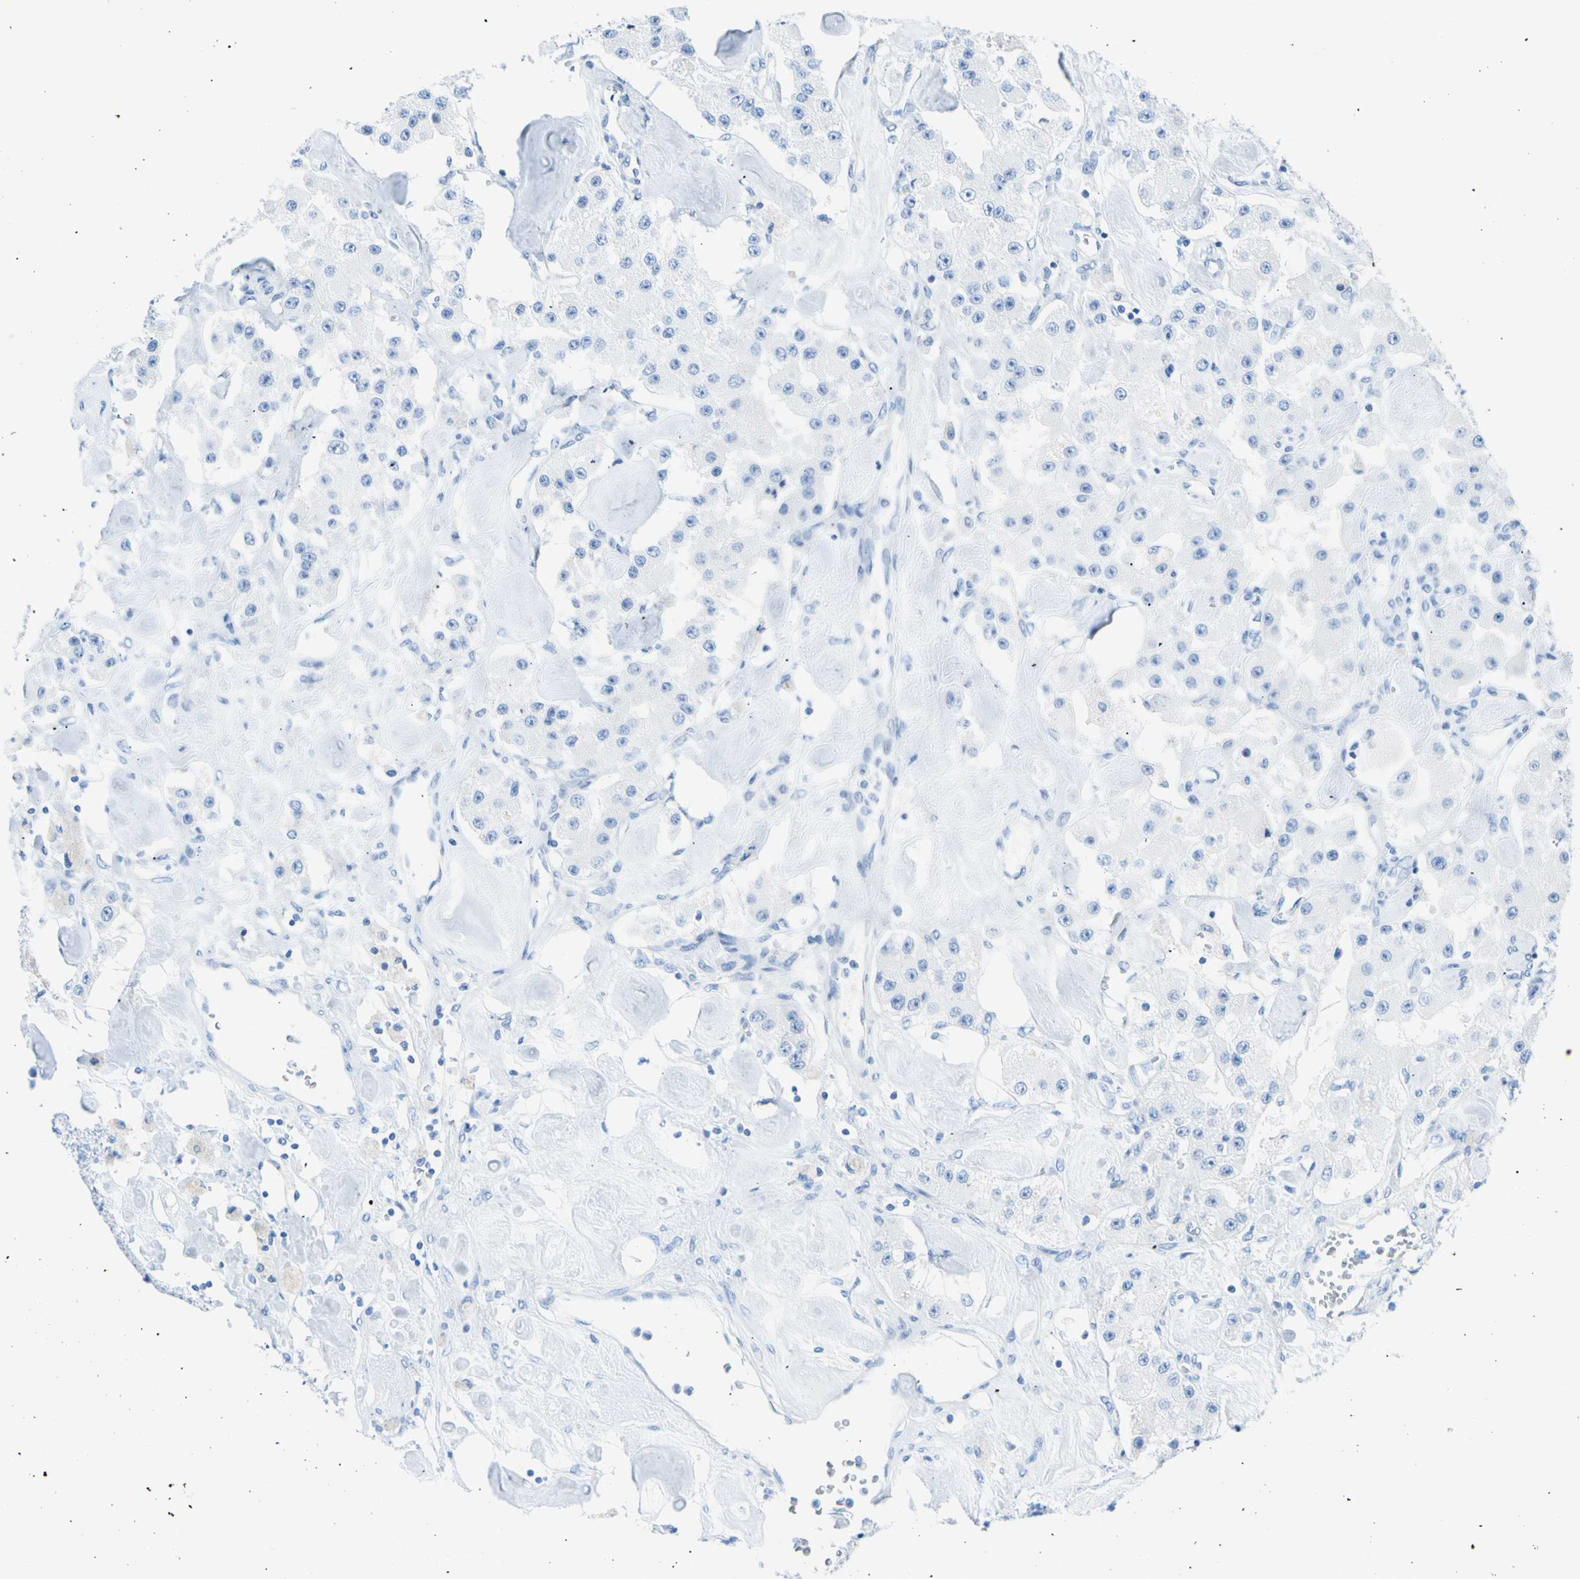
{"staining": {"intensity": "negative", "quantity": "none", "location": "none"}, "tissue": "carcinoid", "cell_type": "Tumor cells", "image_type": "cancer", "snomed": [{"axis": "morphology", "description": "Carcinoid, malignant, NOS"}, {"axis": "topography", "description": "Pancreas"}], "caption": "IHC photomicrograph of carcinoid (malignant) stained for a protein (brown), which demonstrates no expression in tumor cells.", "gene": "CEL", "patient": {"sex": "male", "age": 41}}